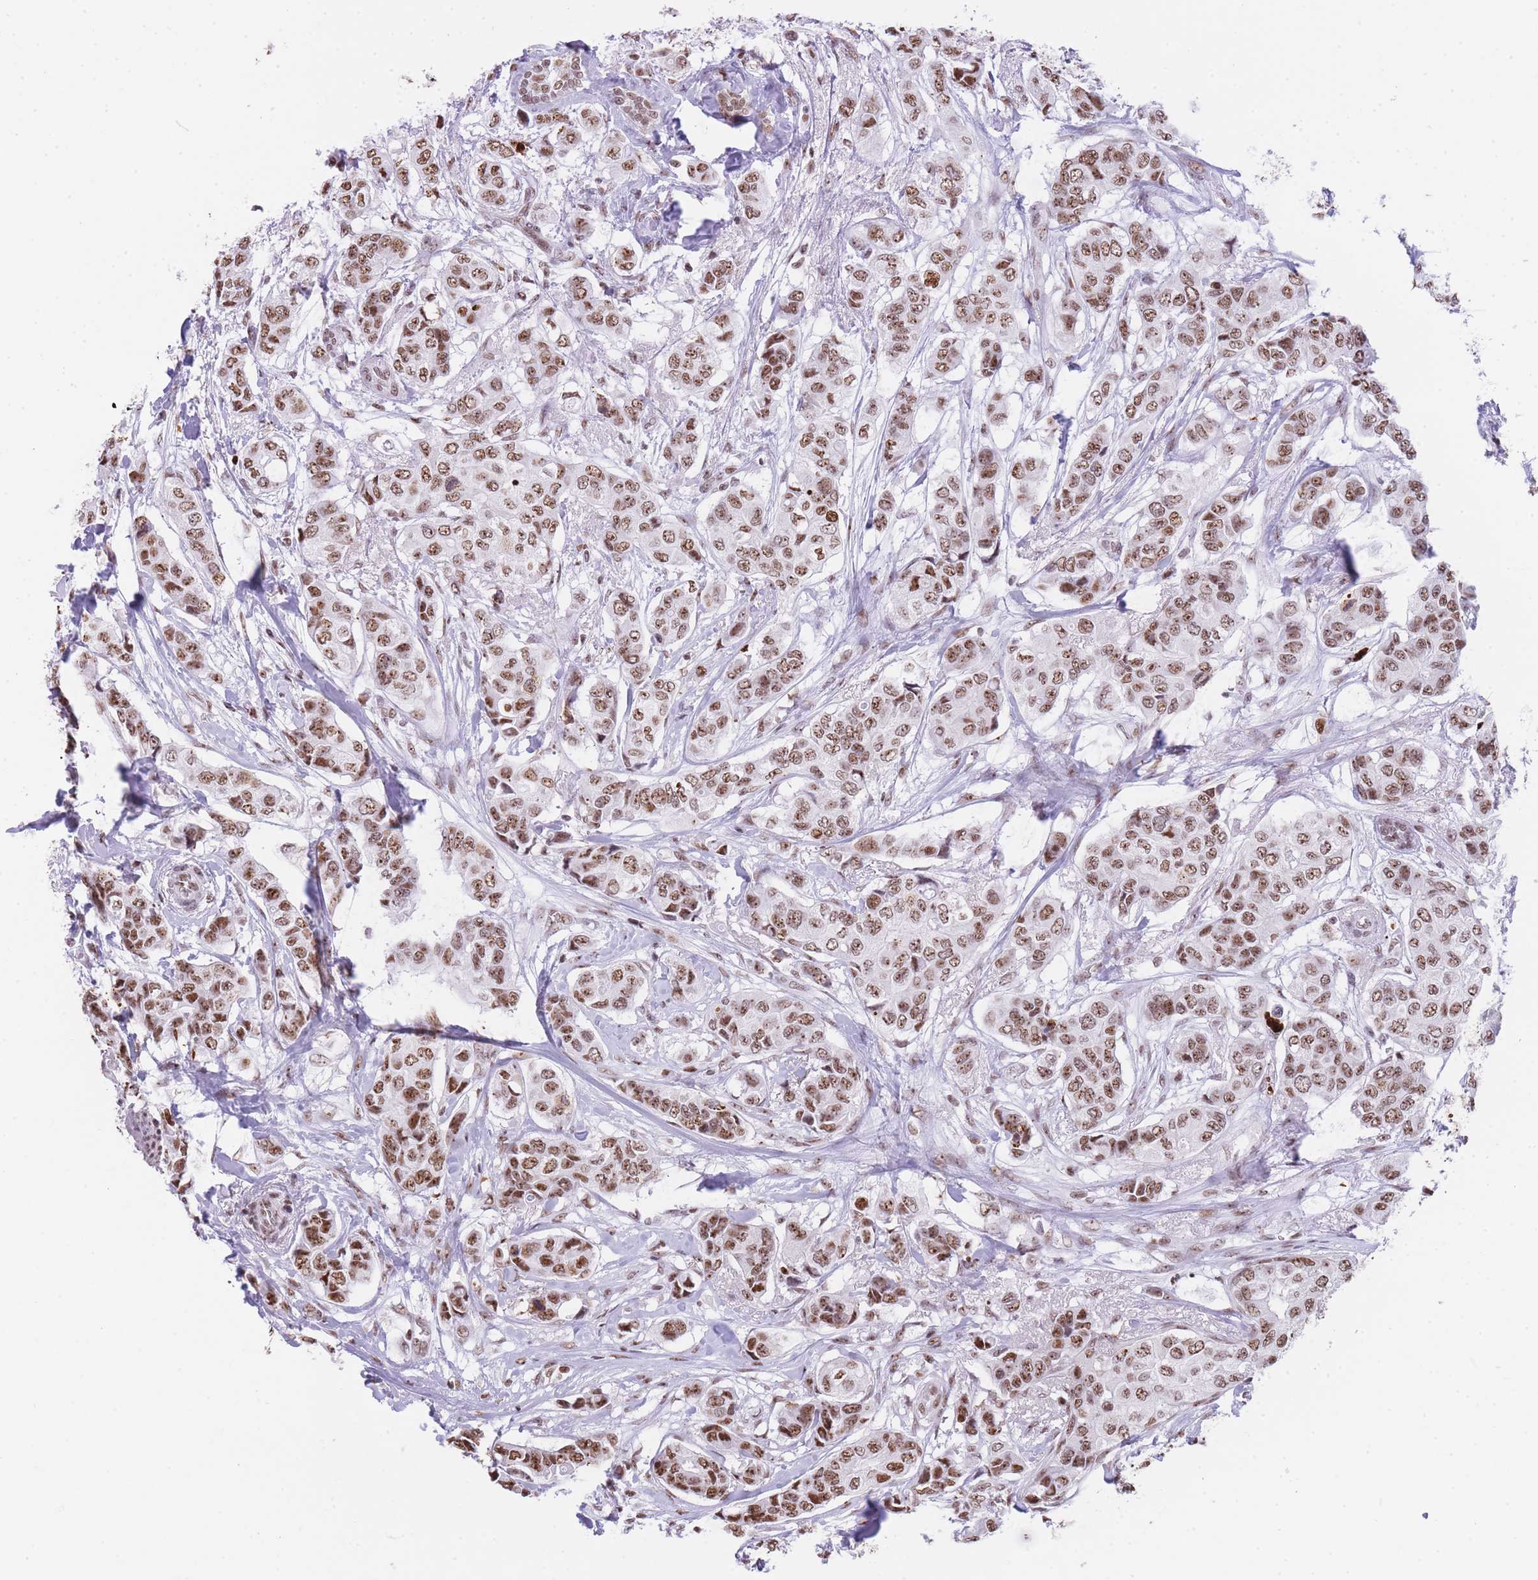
{"staining": {"intensity": "moderate", "quantity": ">75%", "location": "nuclear"}, "tissue": "breast cancer", "cell_type": "Tumor cells", "image_type": "cancer", "snomed": [{"axis": "morphology", "description": "Lobular carcinoma"}, {"axis": "topography", "description": "Breast"}], "caption": "Lobular carcinoma (breast) stained for a protein demonstrates moderate nuclear positivity in tumor cells. The protein of interest is shown in brown color, while the nuclei are stained blue.", "gene": "EVC2", "patient": {"sex": "female", "age": 51}}